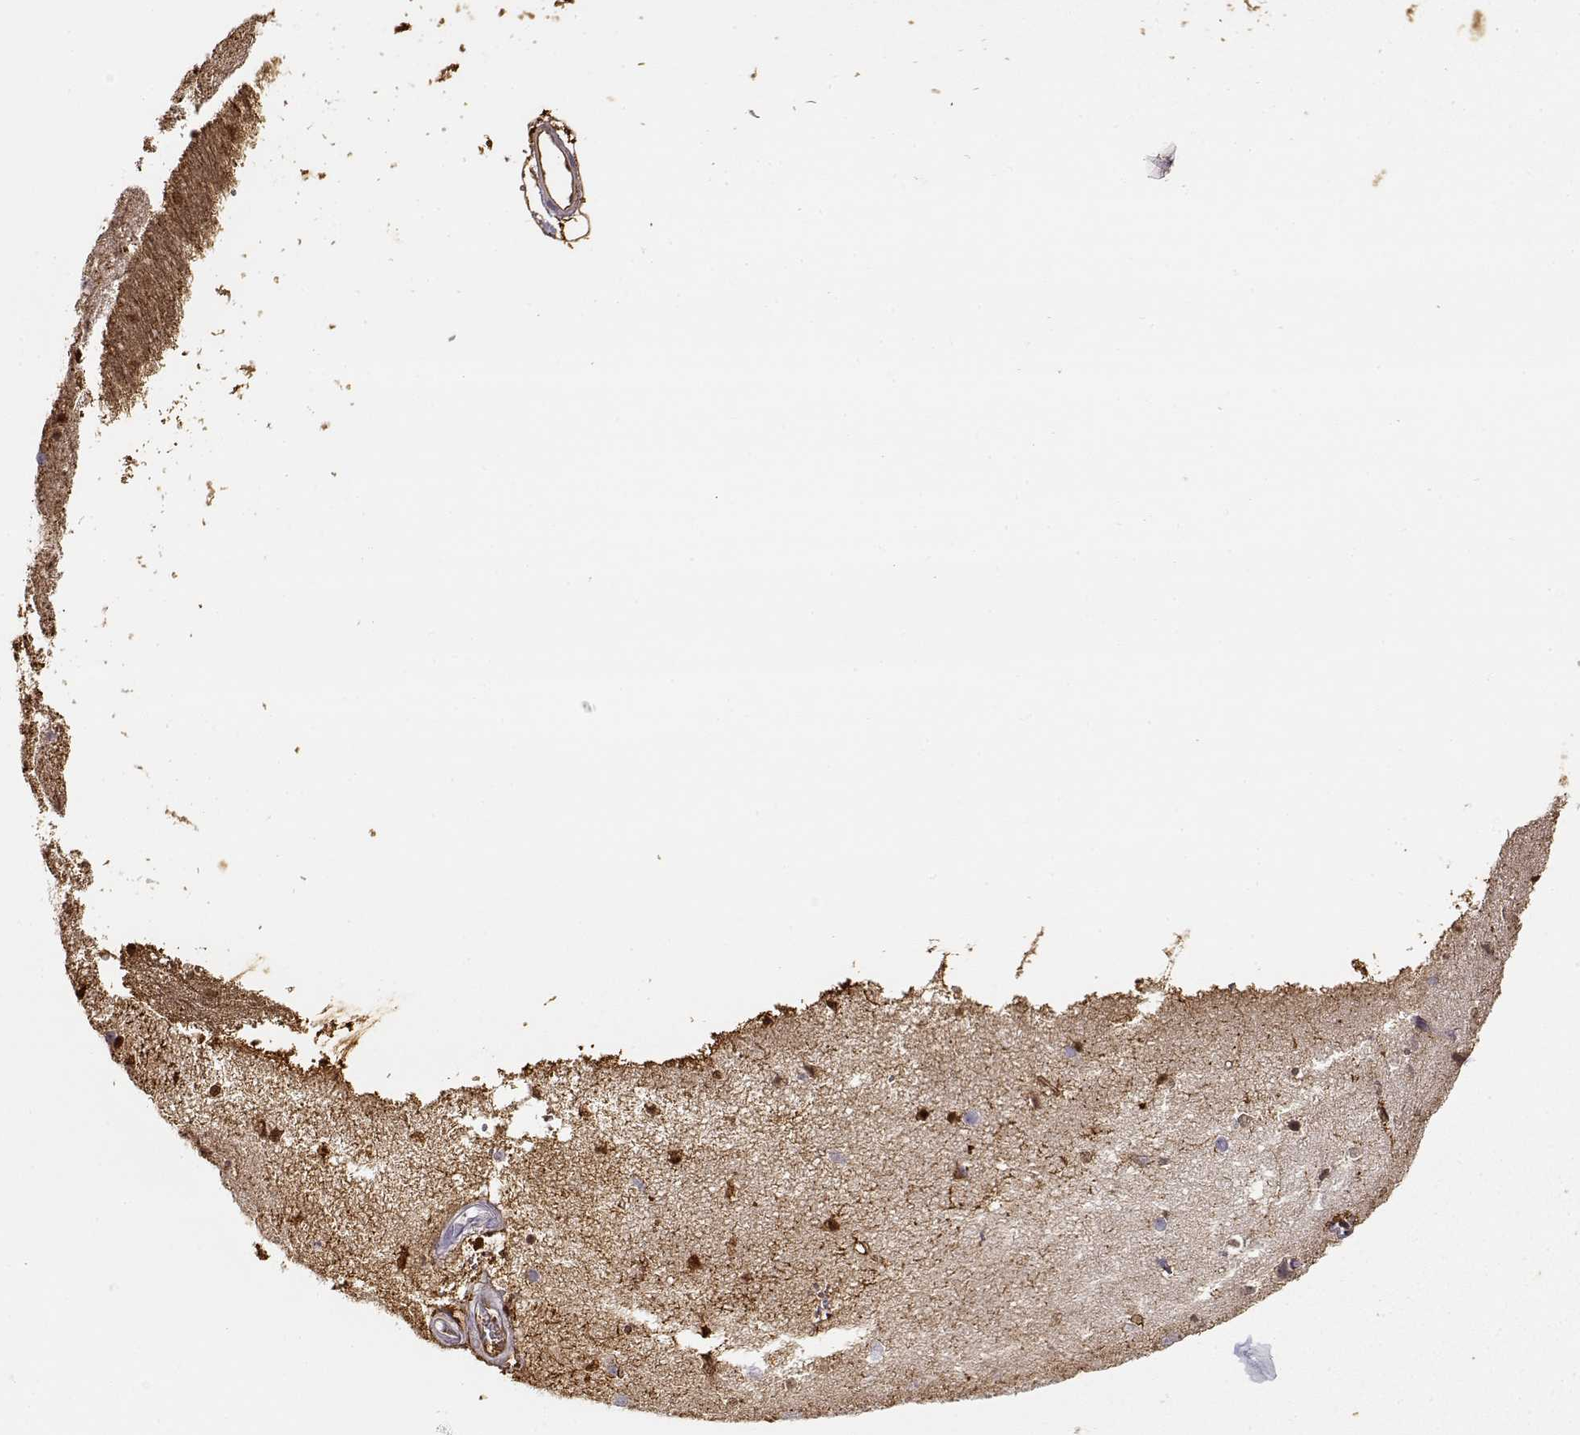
{"staining": {"intensity": "moderate", "quantity": "25%-75%", "location": "cytoplasmic/membranous"}, "tissue": "cerebral cortex", "cell_type": "Endothelial cells", "image_type": "normal", "snomed": [{"axis": "morphology", "description": "Normal tissue, NOS"}, {"axis": "topography", "description": "Cerebral cortex"}], "caption": "A medium amount of moderate cytoplasmic/membranous expression is identified in about 25%-75% of endothelial cells in benign cerebral cortex.", "gene": "S100B", "patient": {"sex": "male", "age": 37}}